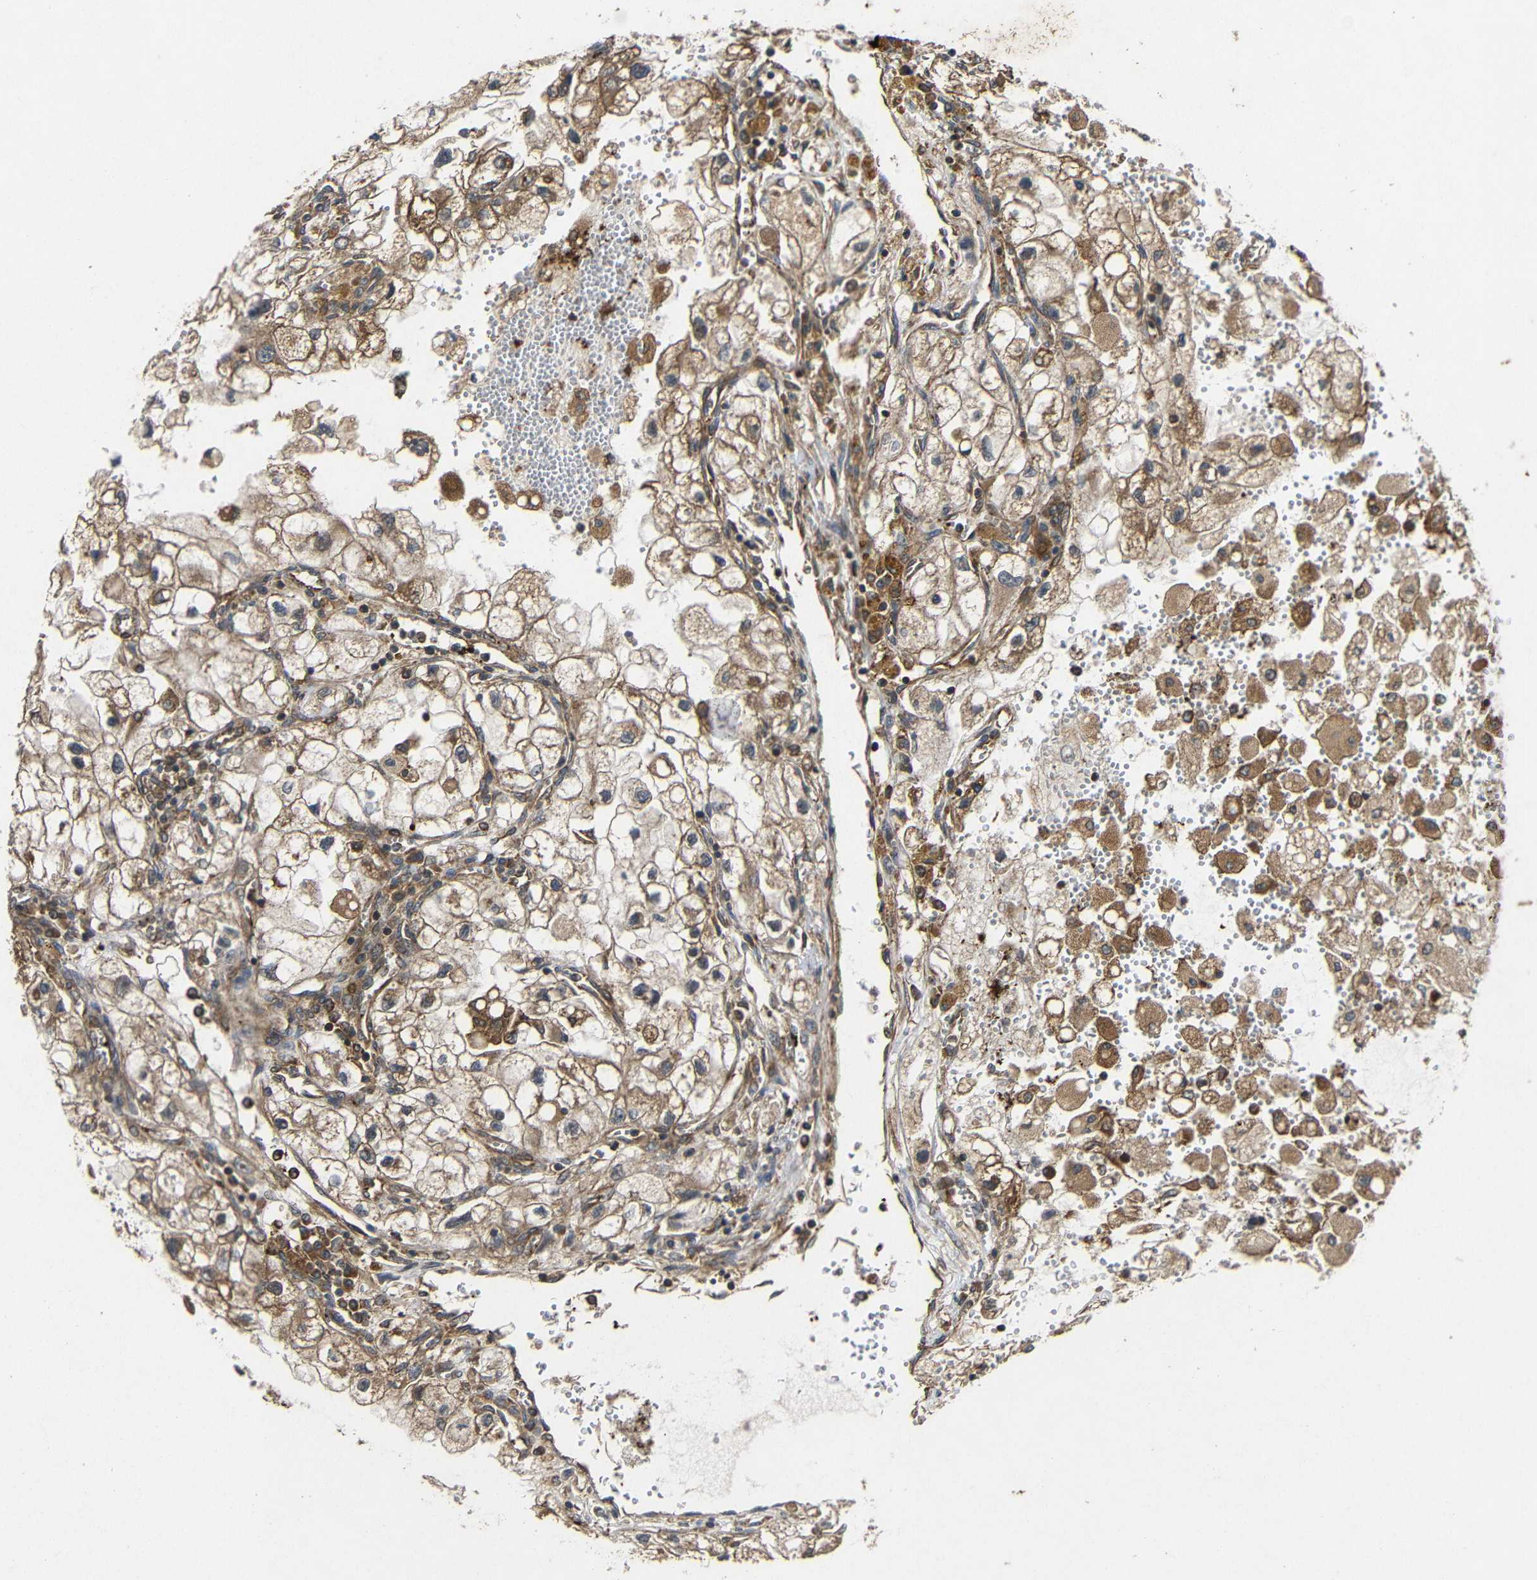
{"staining": {"intensity": "moderate", "quantity": ">75%", "location": "cytoplasmic/membranous"}, "tissue": "renal cancer", "cell_type": "Tumor cells", "image_type": "cancer", "snomed": [{"axis": "morphology", "description": "Adenocarcinoma, NOS"}, {"axis": "topography", "description": "Kidney"}], "caption": "High-magnification brightfield microscopy of adenocarcinoma (renal) stained with DAB (3,3'-diaminobenzidine) (brown) and counterstained with hematoxylin (blue). tumor cells exhibit moderate cytoplasmic/membranous staining is seen in approximately>75% of cells.", "gene": "EIF2S1", "patient": {"sex": "female", "age": 70}}